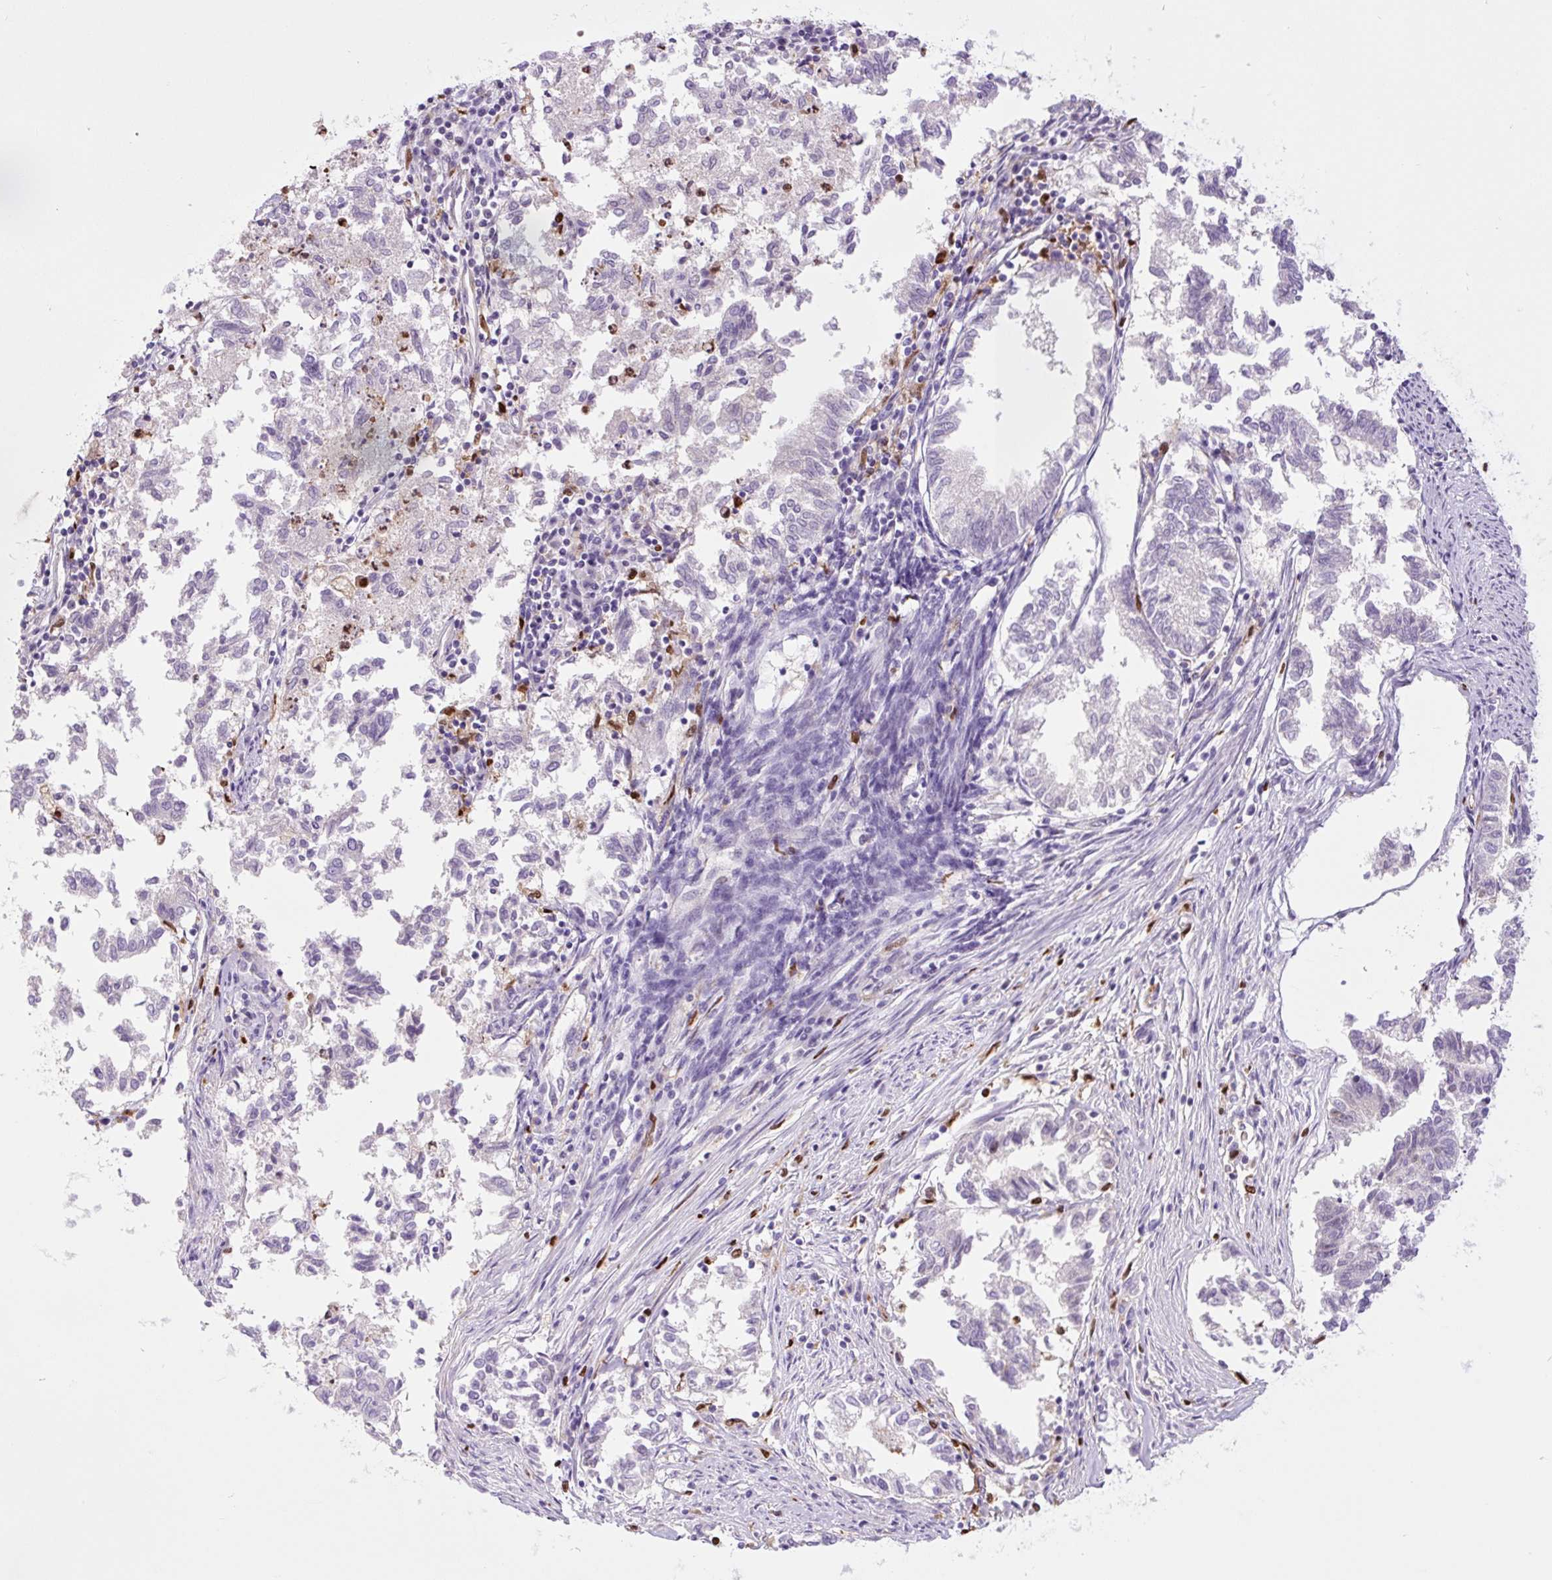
{"staining": {"intensity": "negative", "quantity": "none", "location": "none"}, "tissue": "endometrial cancer", "cell_type": "Tumor cells", "image_type": "cancer", "snomed": [{"axis": "morphology", "description": "Necrosis, NOS"}, {"axis": "morphology", "description": "Adenocarcinoma, NOS"}, {"axis": "topography", "description": "Endometrium"}], "caption": "Endometrial adenocarcinoma was stained to show a protein in brown. There is no significant positivity in tumor cells.", "gene": "SPI1", "patient": {"sex": "female", "age": 79}}